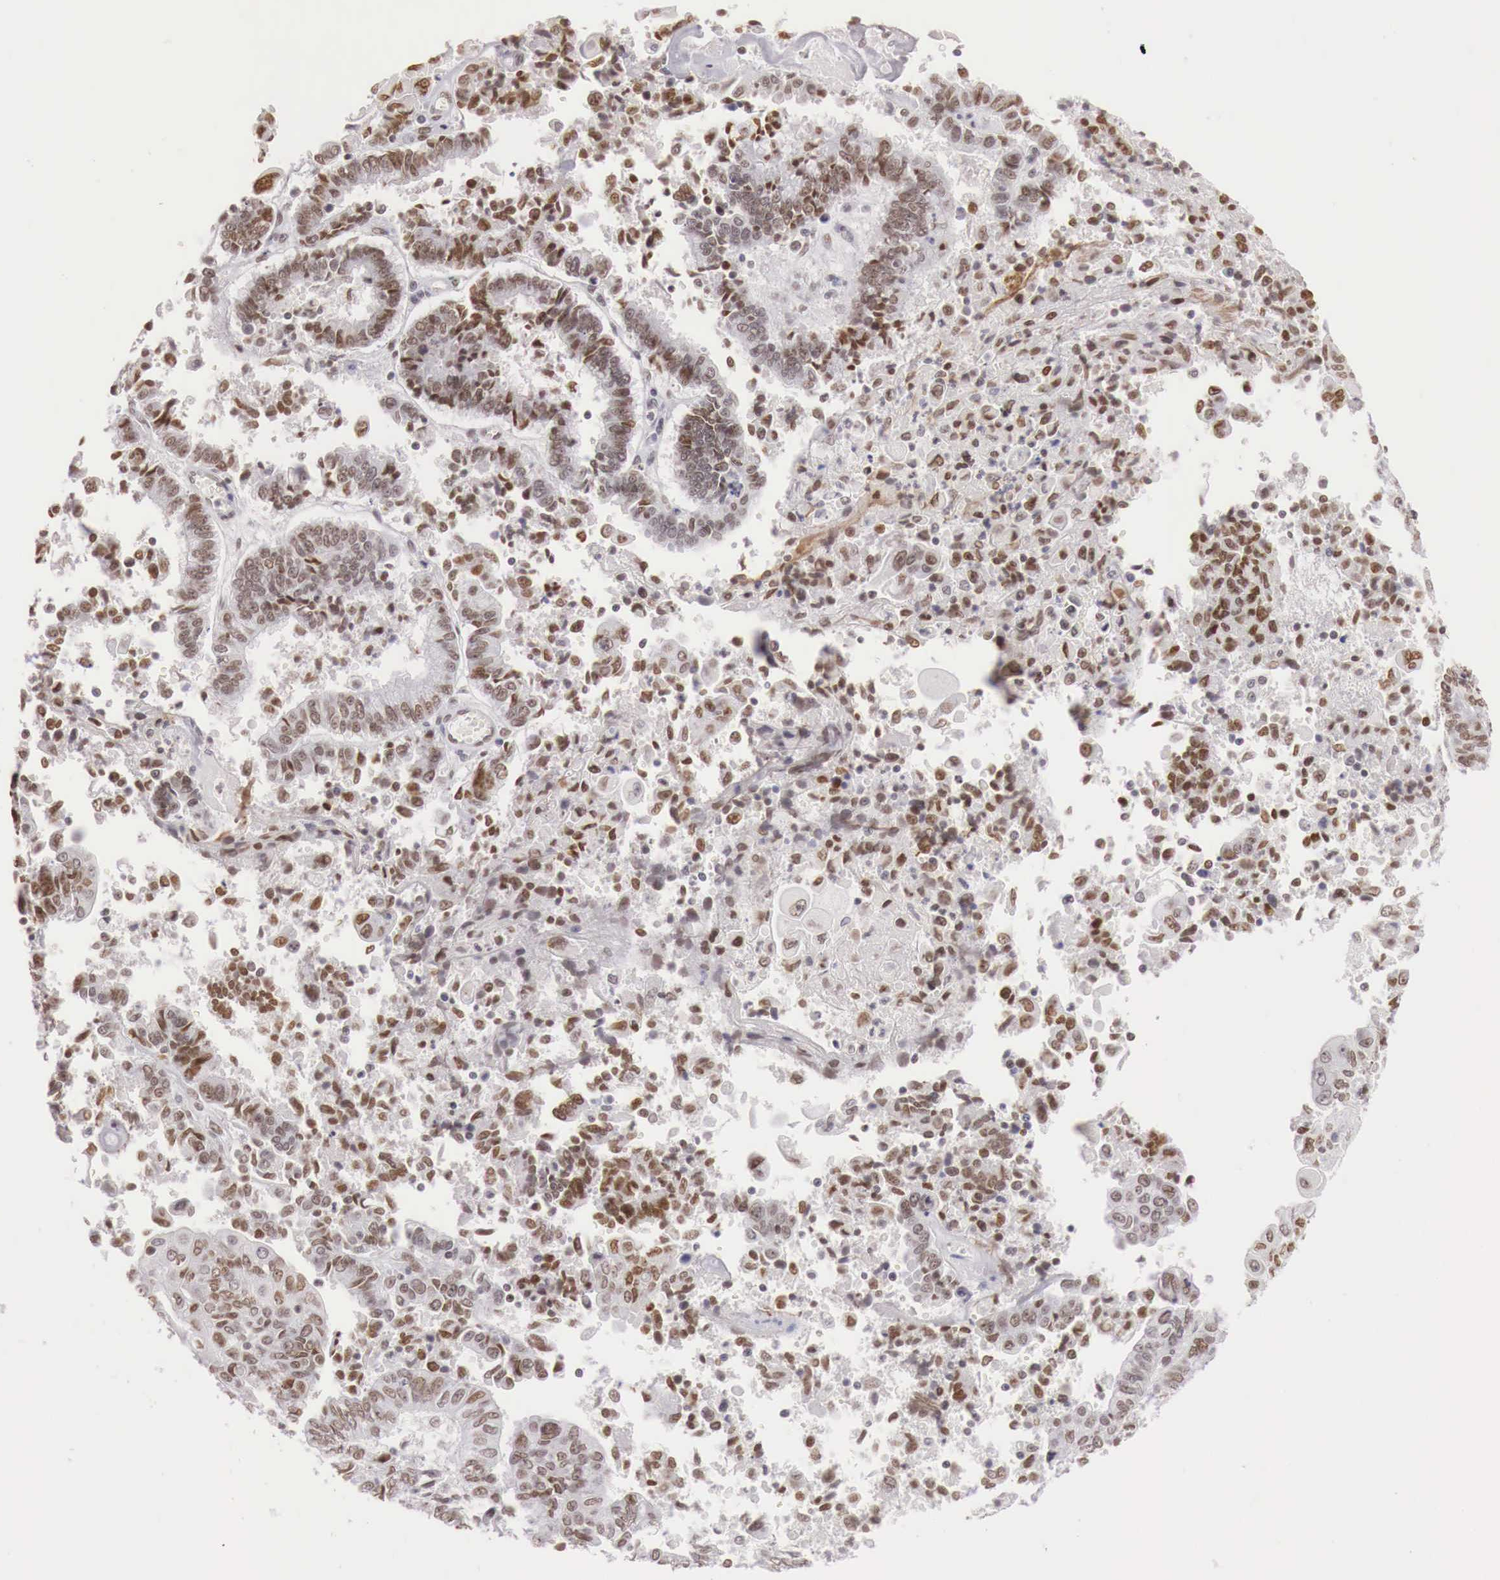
{"staining": {"intensity": "moderate", "quantity": "25%-75%", "location": "nuclear"}, "tissue": "endometrial cancer", "cell_type": "Tumor cells", "image_type": "cancer", "snomed": [{"axis": "morphology", "description": "Adenocarcinoma, NOS"}, {"axis": "topography", "description": "Endometrium"}], "caption": "This image exhibits immunohistochemistry staining of adenocarcinoma (endometrial), with medium moderate nuclear positivity in approximately 25%-75% of tumor cells.", "gene": "PHF14", "patient": {"sex": "female", "age": 75}}